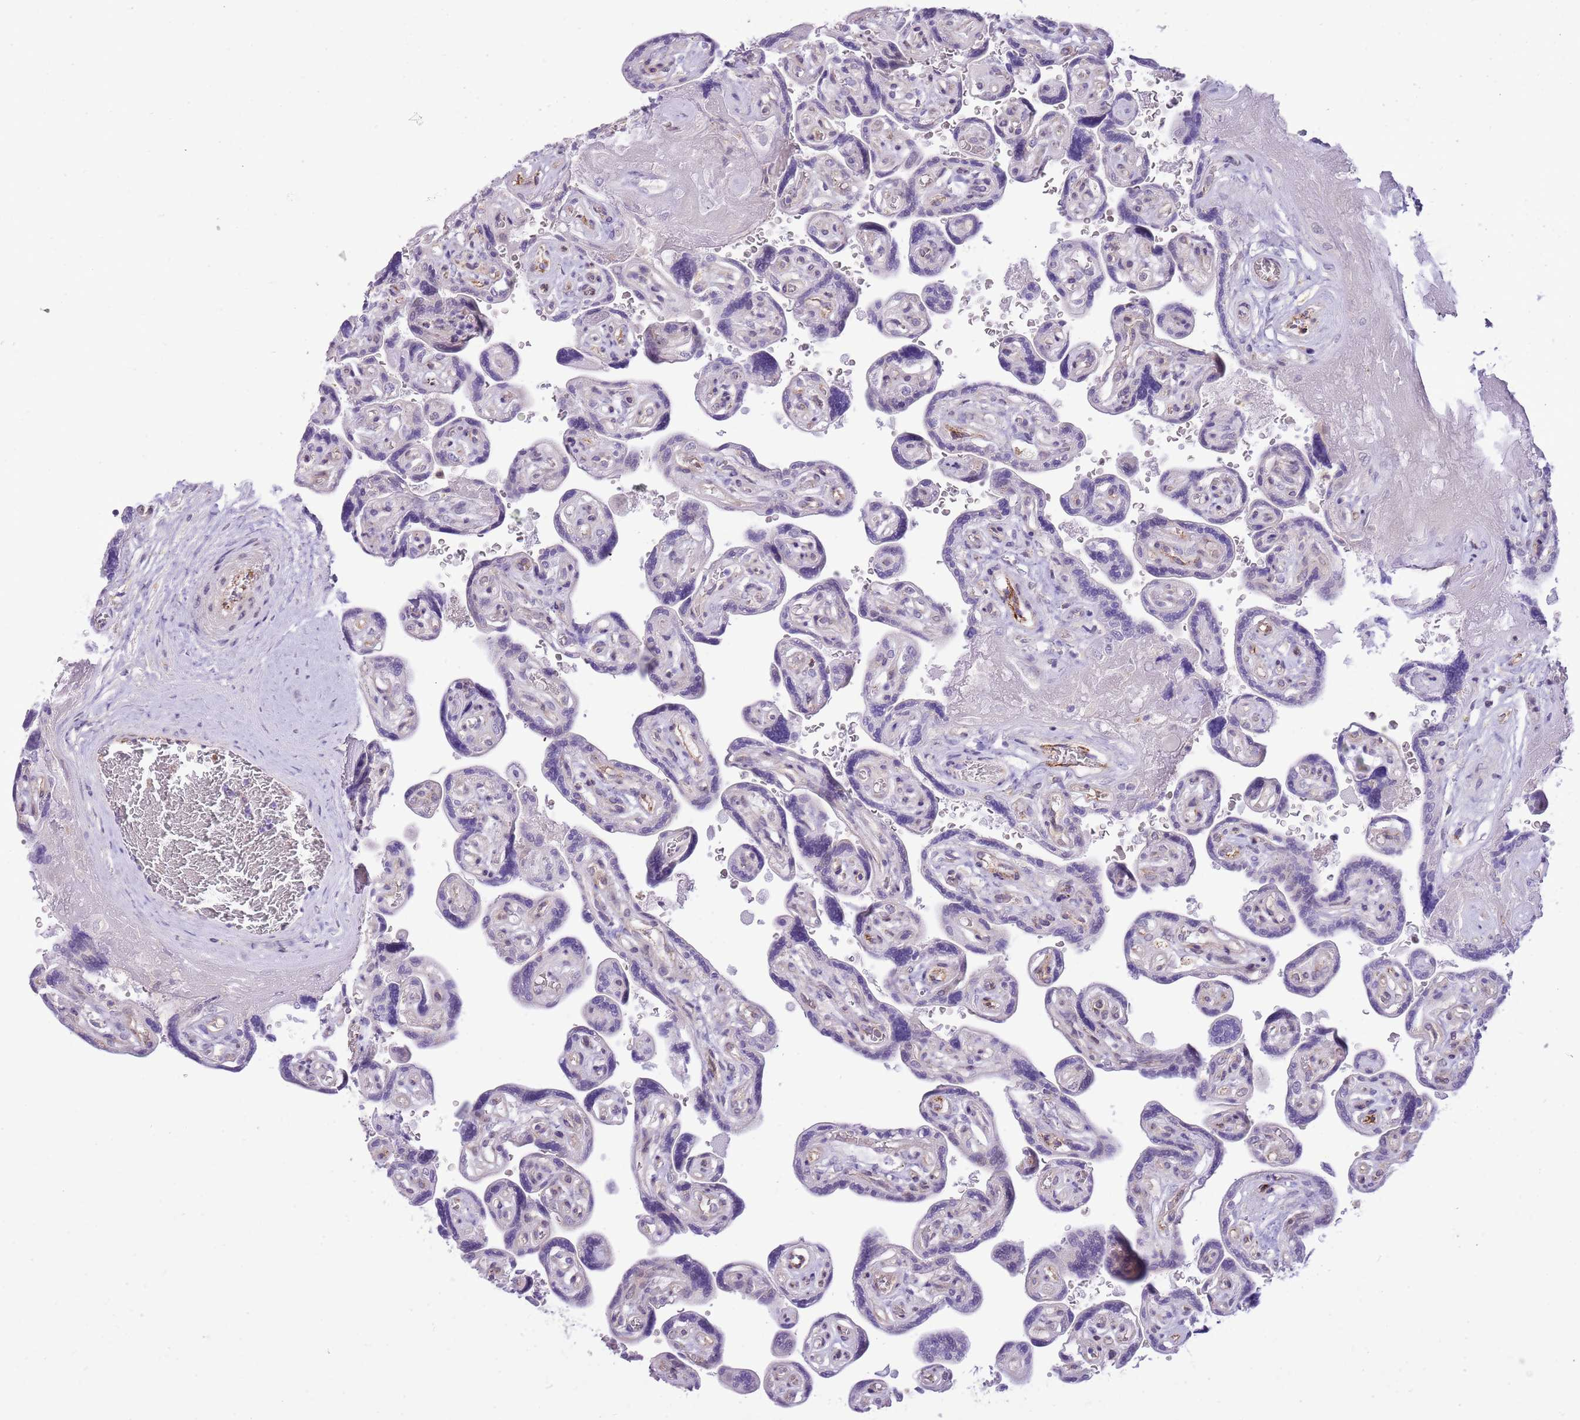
{"staining": {"intensity": "weak", "quantity": "<25%", "location": "nuclear"}, "tissue": "placenta", "cell_type": "Decidual cells", "image_type": "normal", "snomed": [{"axis": "morphology", "description": "Normal tissue, NOS"}, {"axis": "topography", "description": "Placenta"}], "caption": "Decidual cells show no significant protein positivity in unremarkable placenta.", "gene": "PCNX1", "patient": {"sex": "female", "age": 32}}